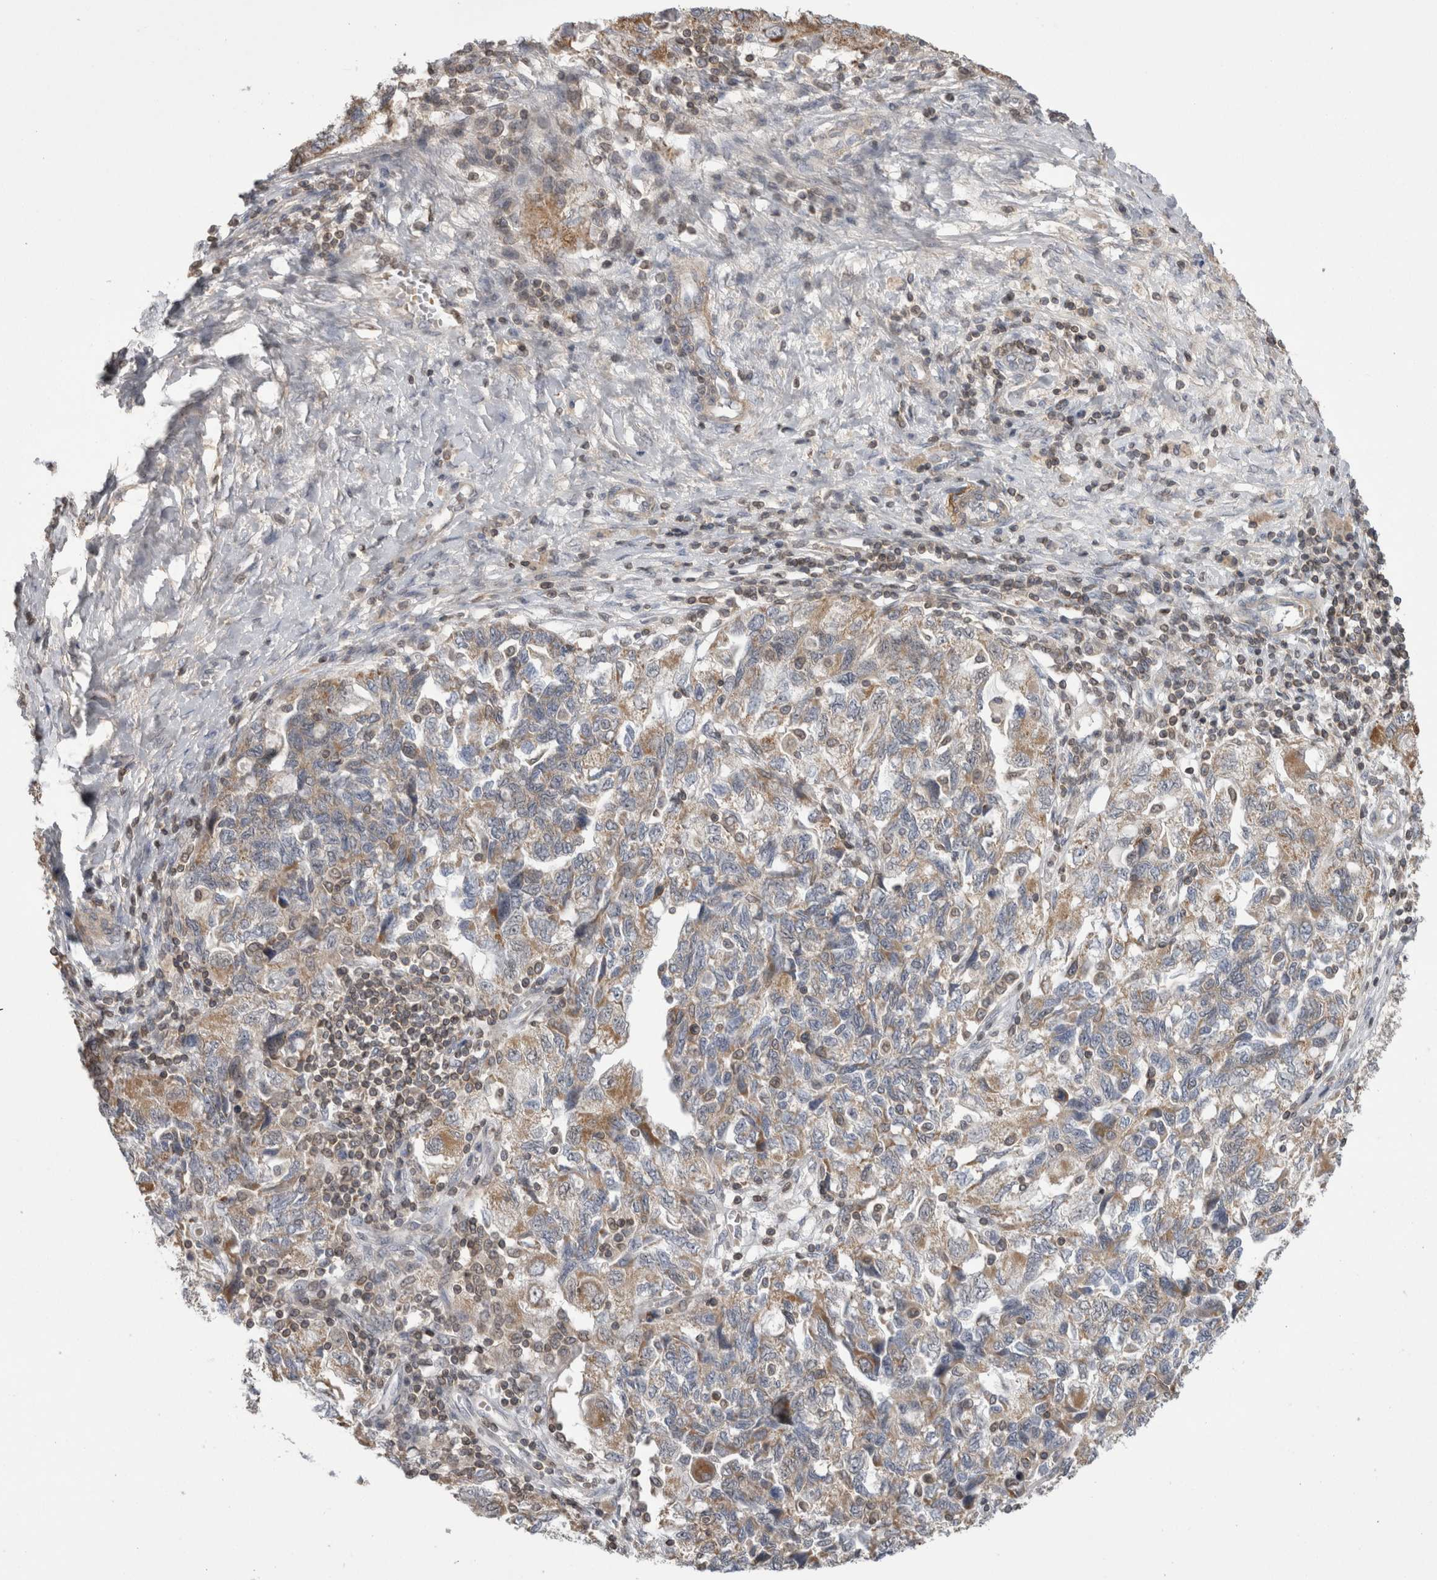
{"staining": {"intensity": "moderate", "quantity": "25%-75%", "location": "cytoplasmic/membranous"}, "tissue": "ovarian cancer", "cell_type": "Tumor cells", "image_type": "cancer", "snomed": [{"axis": "morphology", "description": "Carcinoma, NOS"}, {"axis": "morphology", "description": "Cystadenocarcinoma, serous, NOS"}, {"axis": "topography", "description": "Ovary"}], "caption": "Brown immunohistochemical staining in human ovarian serous cystadenocarcinoma displays moderate cytoplasmic/membranous staining in approximately 25%-75% of tumor cells.", "gene": "DARS2", "patient": {"sex": "female", "age": 69}}